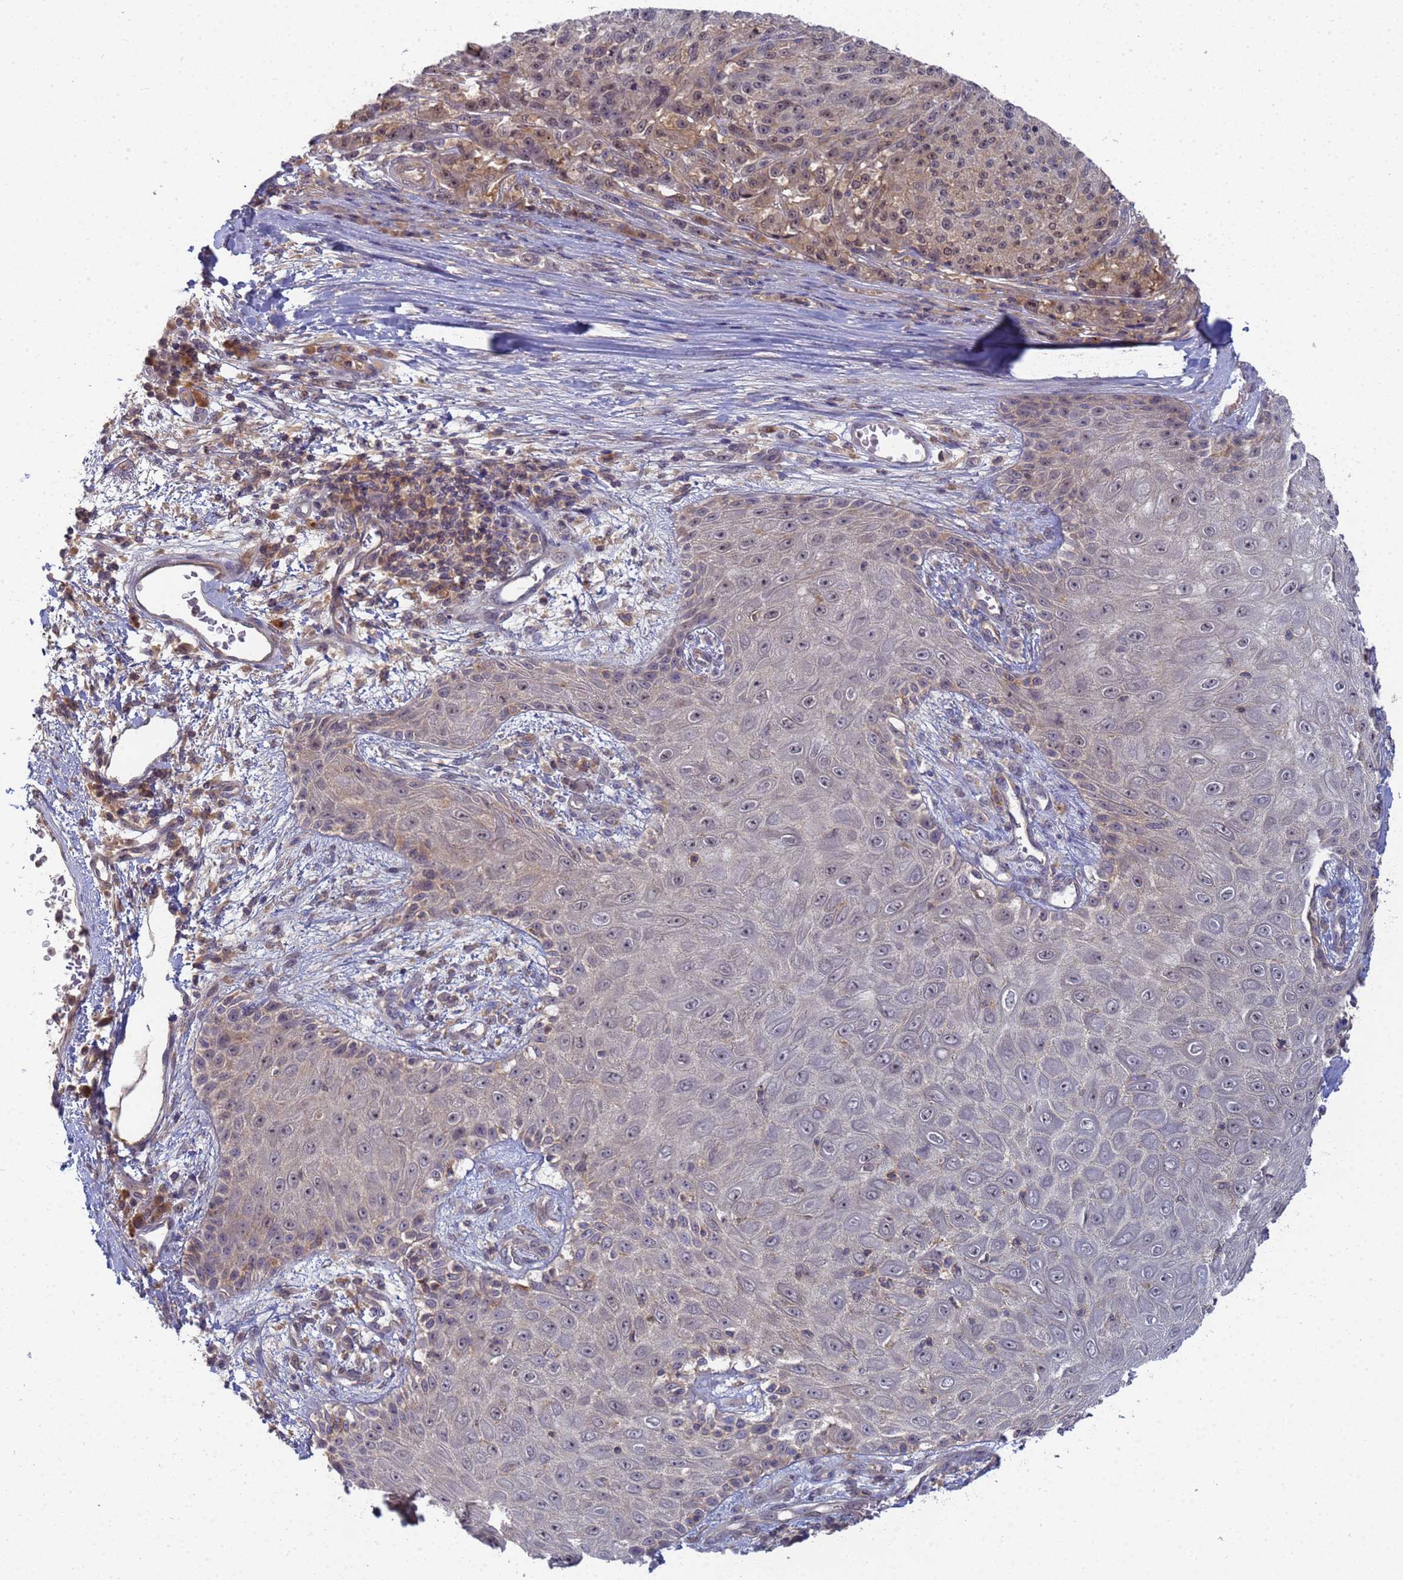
{"staining": {"intensity": "weak", "quantity": "<25%", "location": "cytoplasmic/membranous"}, "tissue": "melanoma", "cell_type": "Tumor cells", "image_type": "cancer", "snomed": [{"axis": "morphology", "description": "Malignant melanoma, NOS"}, {"axis": "topography", "description": "Skin"}], "caption": "High magnification brightfield microscopy of melanoma stained with DAB (3,3'-diaminobenzidine) (brown) and counterstained with hematoxylin (blue): tumor cells show no significant expression.", "gene": "SHARPIN", "patient": {"sex": "male", "age": 53}}